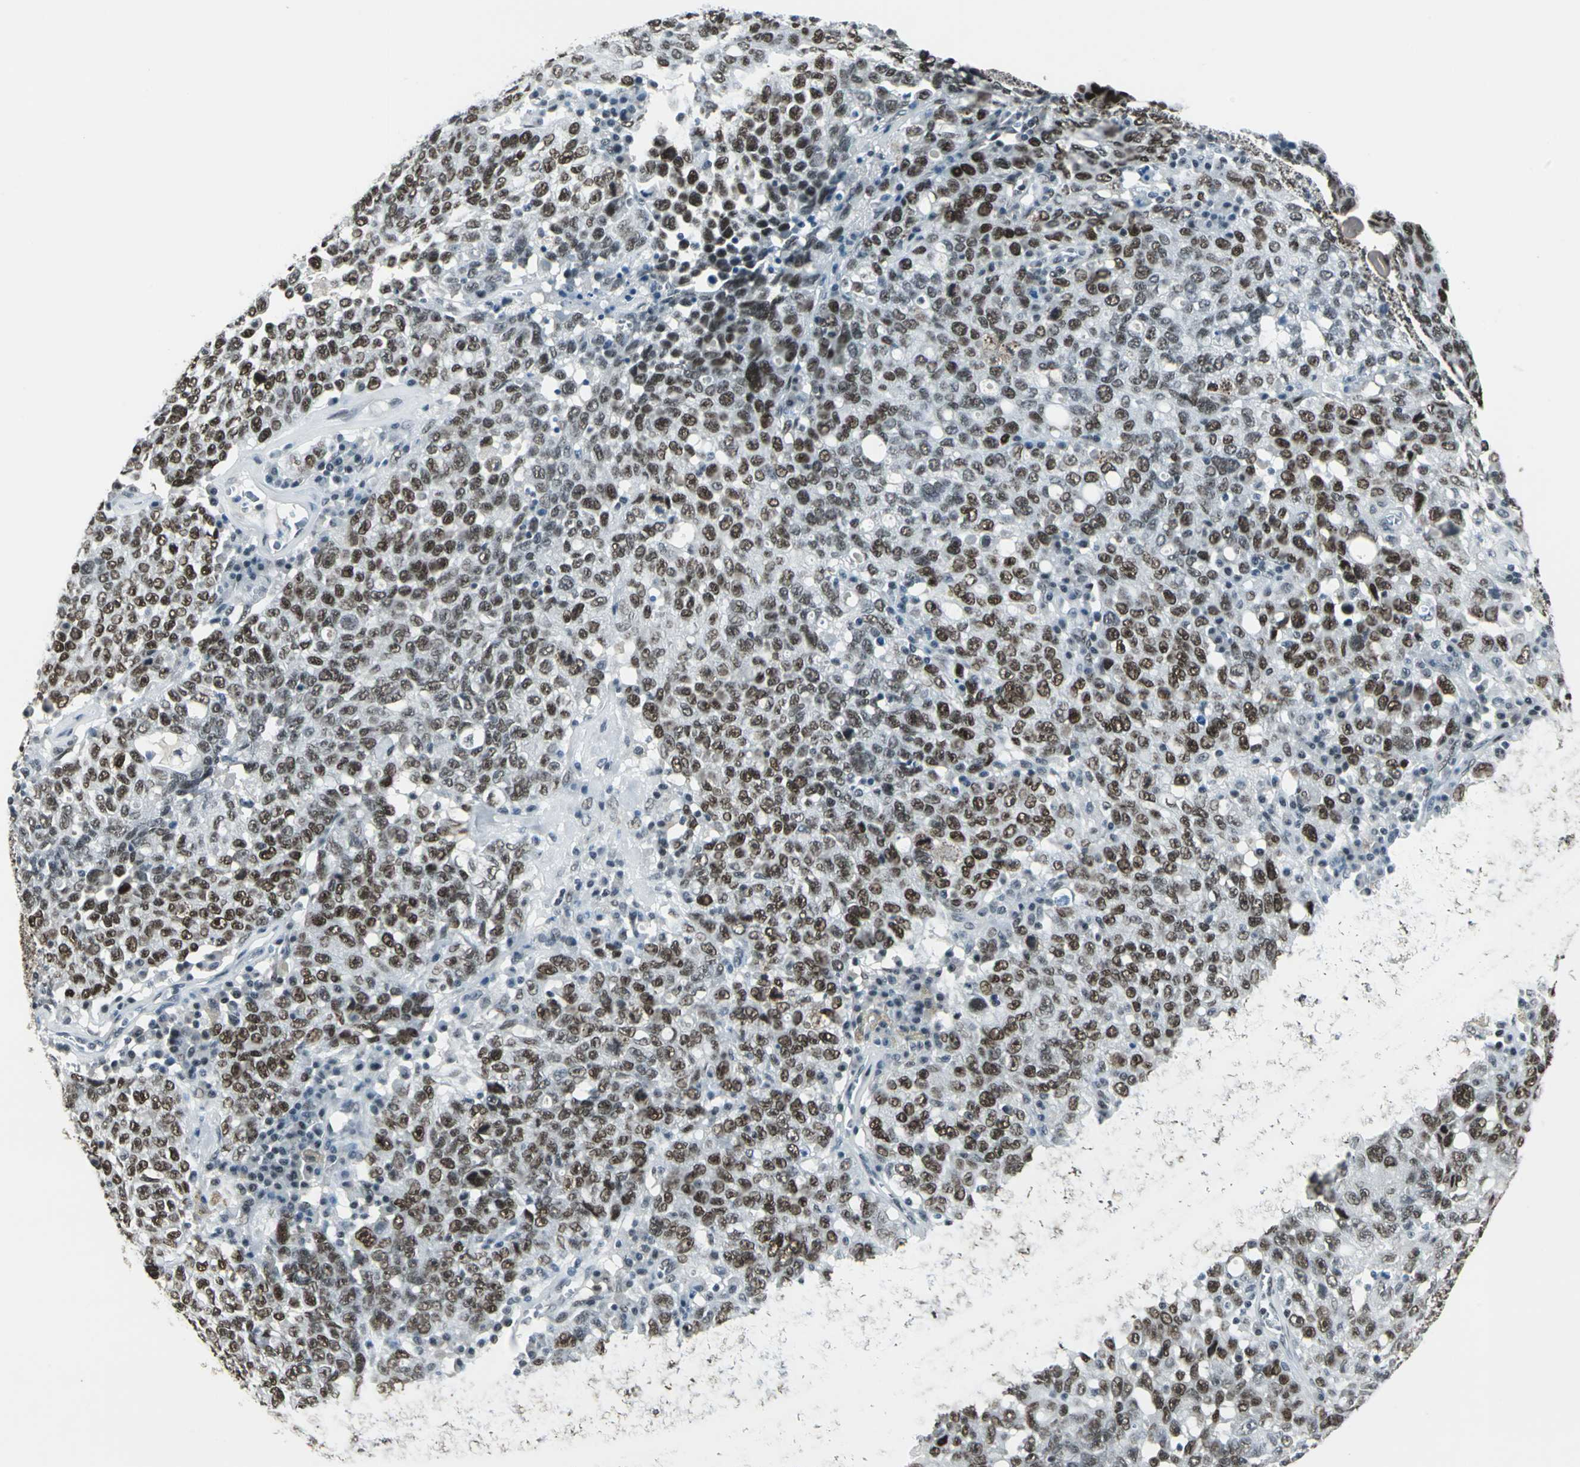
{"staining": {"intensity": "strong", "quantity": ">75%", "location": "nuclear"}, "tissue": "ovarian cancer", "cell_type": "Tumor cells", "image_type": "cancer", "snomed": [{"axis": "morphology", "description": "Carcinoma, endometroid"}, {"axis": "topography", "description": "Ovary"}], "caption": "Brown immunohistochemical staining in ovarian endometroid carcinoma exhibits strong nuclear expression in about >75% of tumor cells.", "gene": "ADNP", "patient": {"sex": "female", "age": 62}}